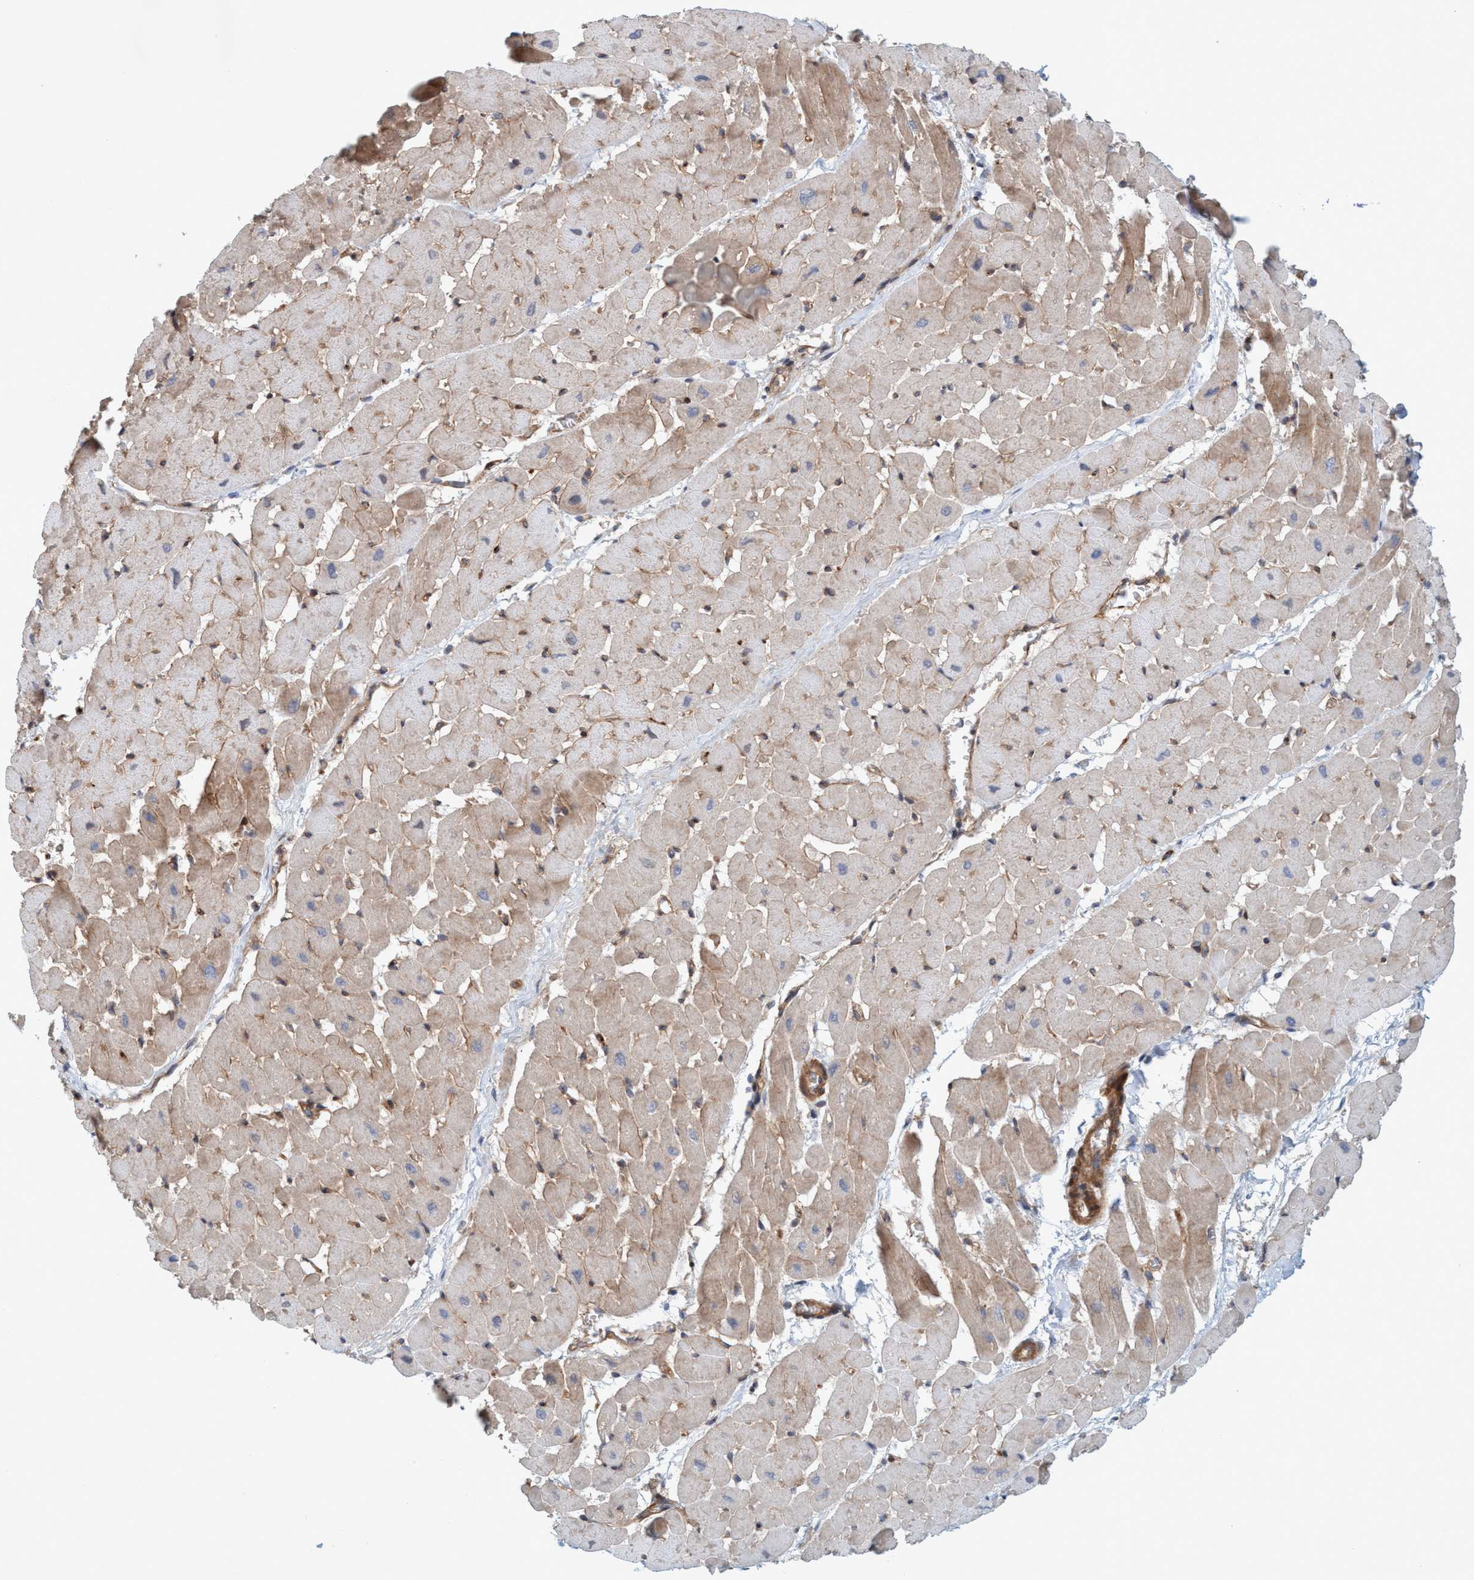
{"staining": {"intensity": "weak", "quantity": ">75%", "location": "cytoplasmic/membranous"}, "tissue": "heart muscle", "cell_type": "Cardiomyocytes", "image_type": "normal", "snomed": [{"axis": "morphology", "description": "Normal tissue, NOS"}, {"axis": "topography", "description": "Heart"}], "caption": "IHC (DAB) staining of normal heart muscle reveals weak cytoplasmic/membranous protein positivity in about >75% of cardiomyocytes.", "gene": "SPECC1", "patient": {"sex": "male", "age": 45}}